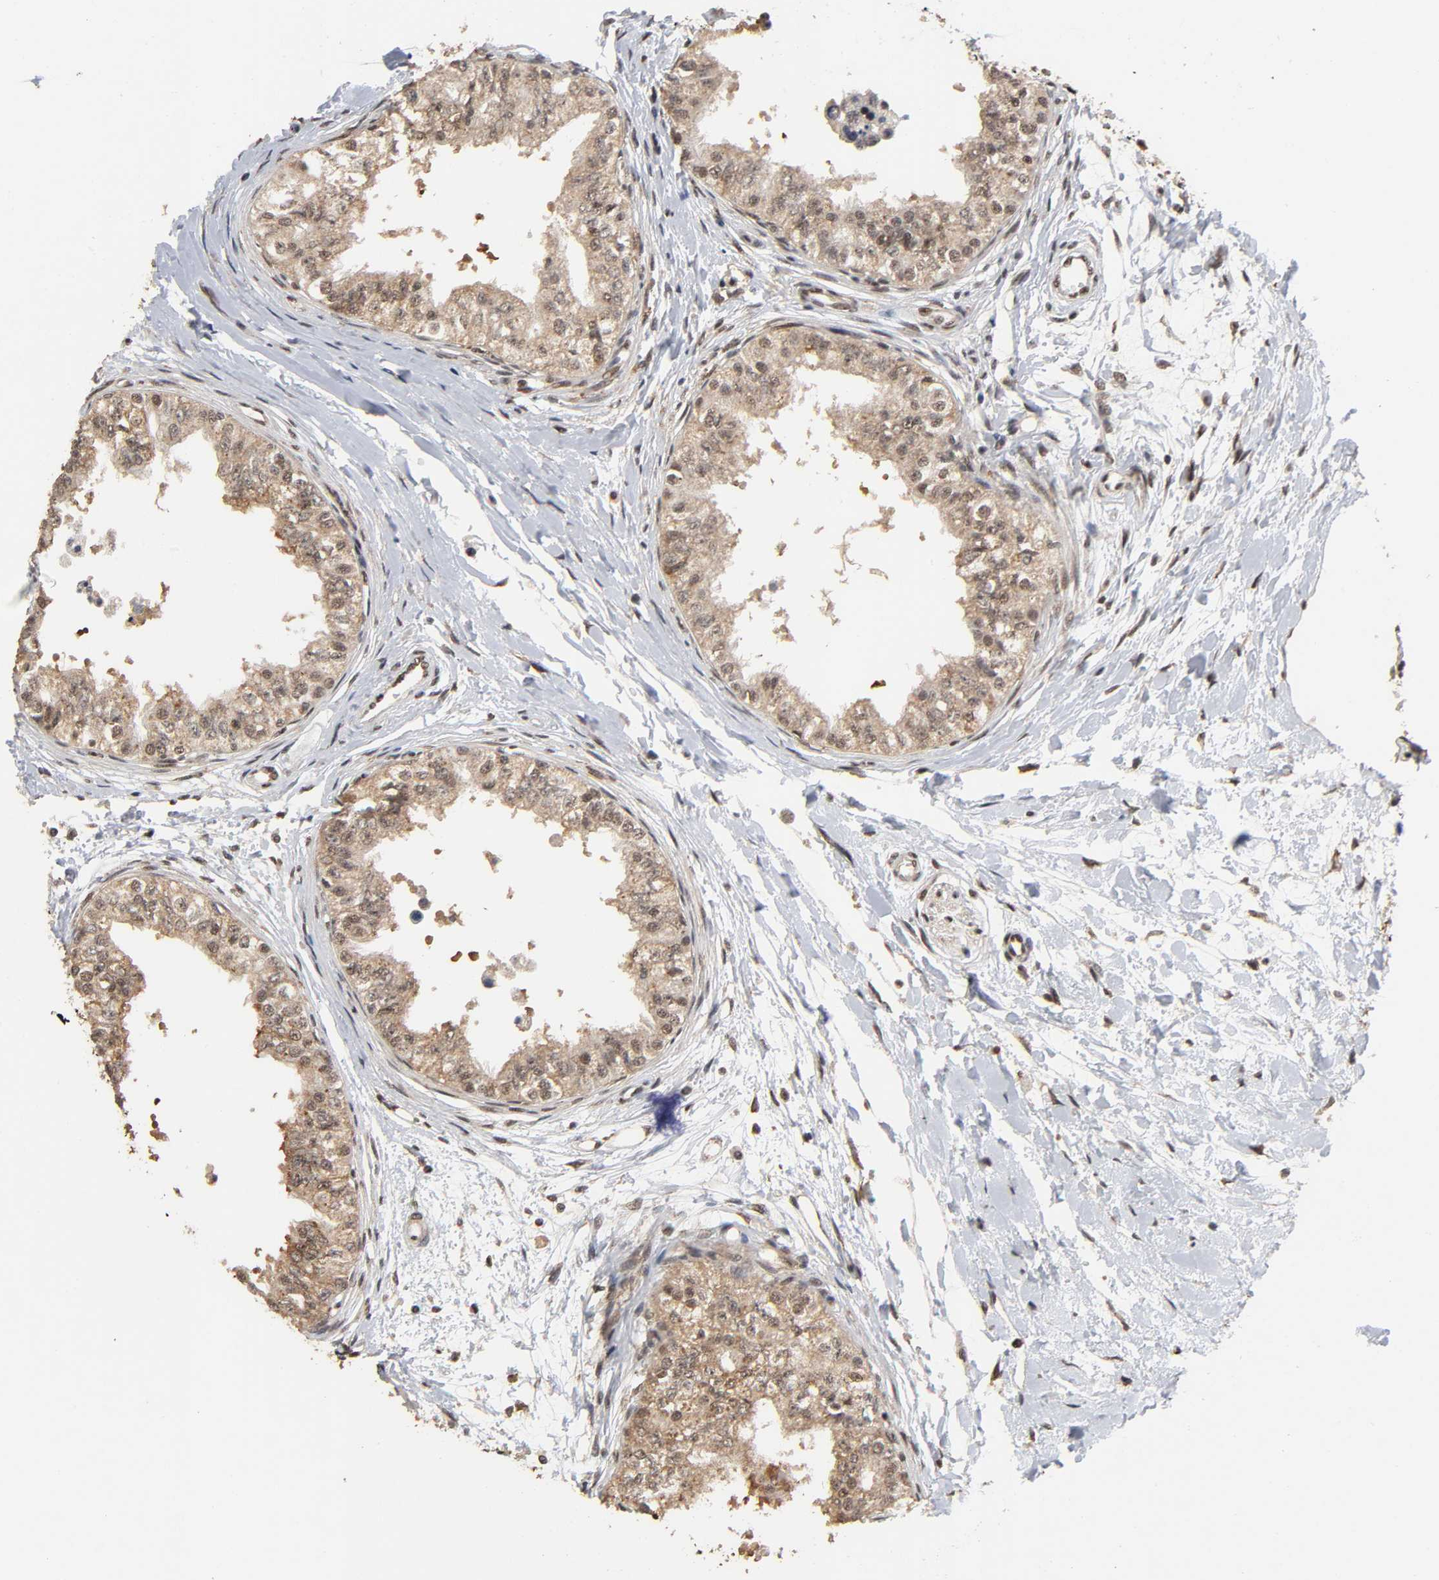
{"staining": {"intensity": "moderate", "quantity": ">75%", "location": "cytoplasmic/membranous,nuclear"}, "tissue": "epididymis", "cell_type": "Glandular cells", "image_type": "normal", "snomed": [{"axis": "morphology", "description": "Normal tissue, NOS"}, {"axis": "morphology", "description": "Adenocarcinoma, metastatic, NOS"}, {"axis": "topography", "description": "Testis"}, {"axis": "topography", "description": "Epididymis"}], "caption": "Immunohistochemistry of benign human epididymis exhibits medium levels of moderate cytoplasmic/membranous,nuclear staining in about >75% of glandular cells. The staining was performed using DAB, with brown indicating positive protein expression. Nuclei are stained blue with hematoxylin.", "gene": "ZNF384", "patient": {"sex": "male", "age": 26}}